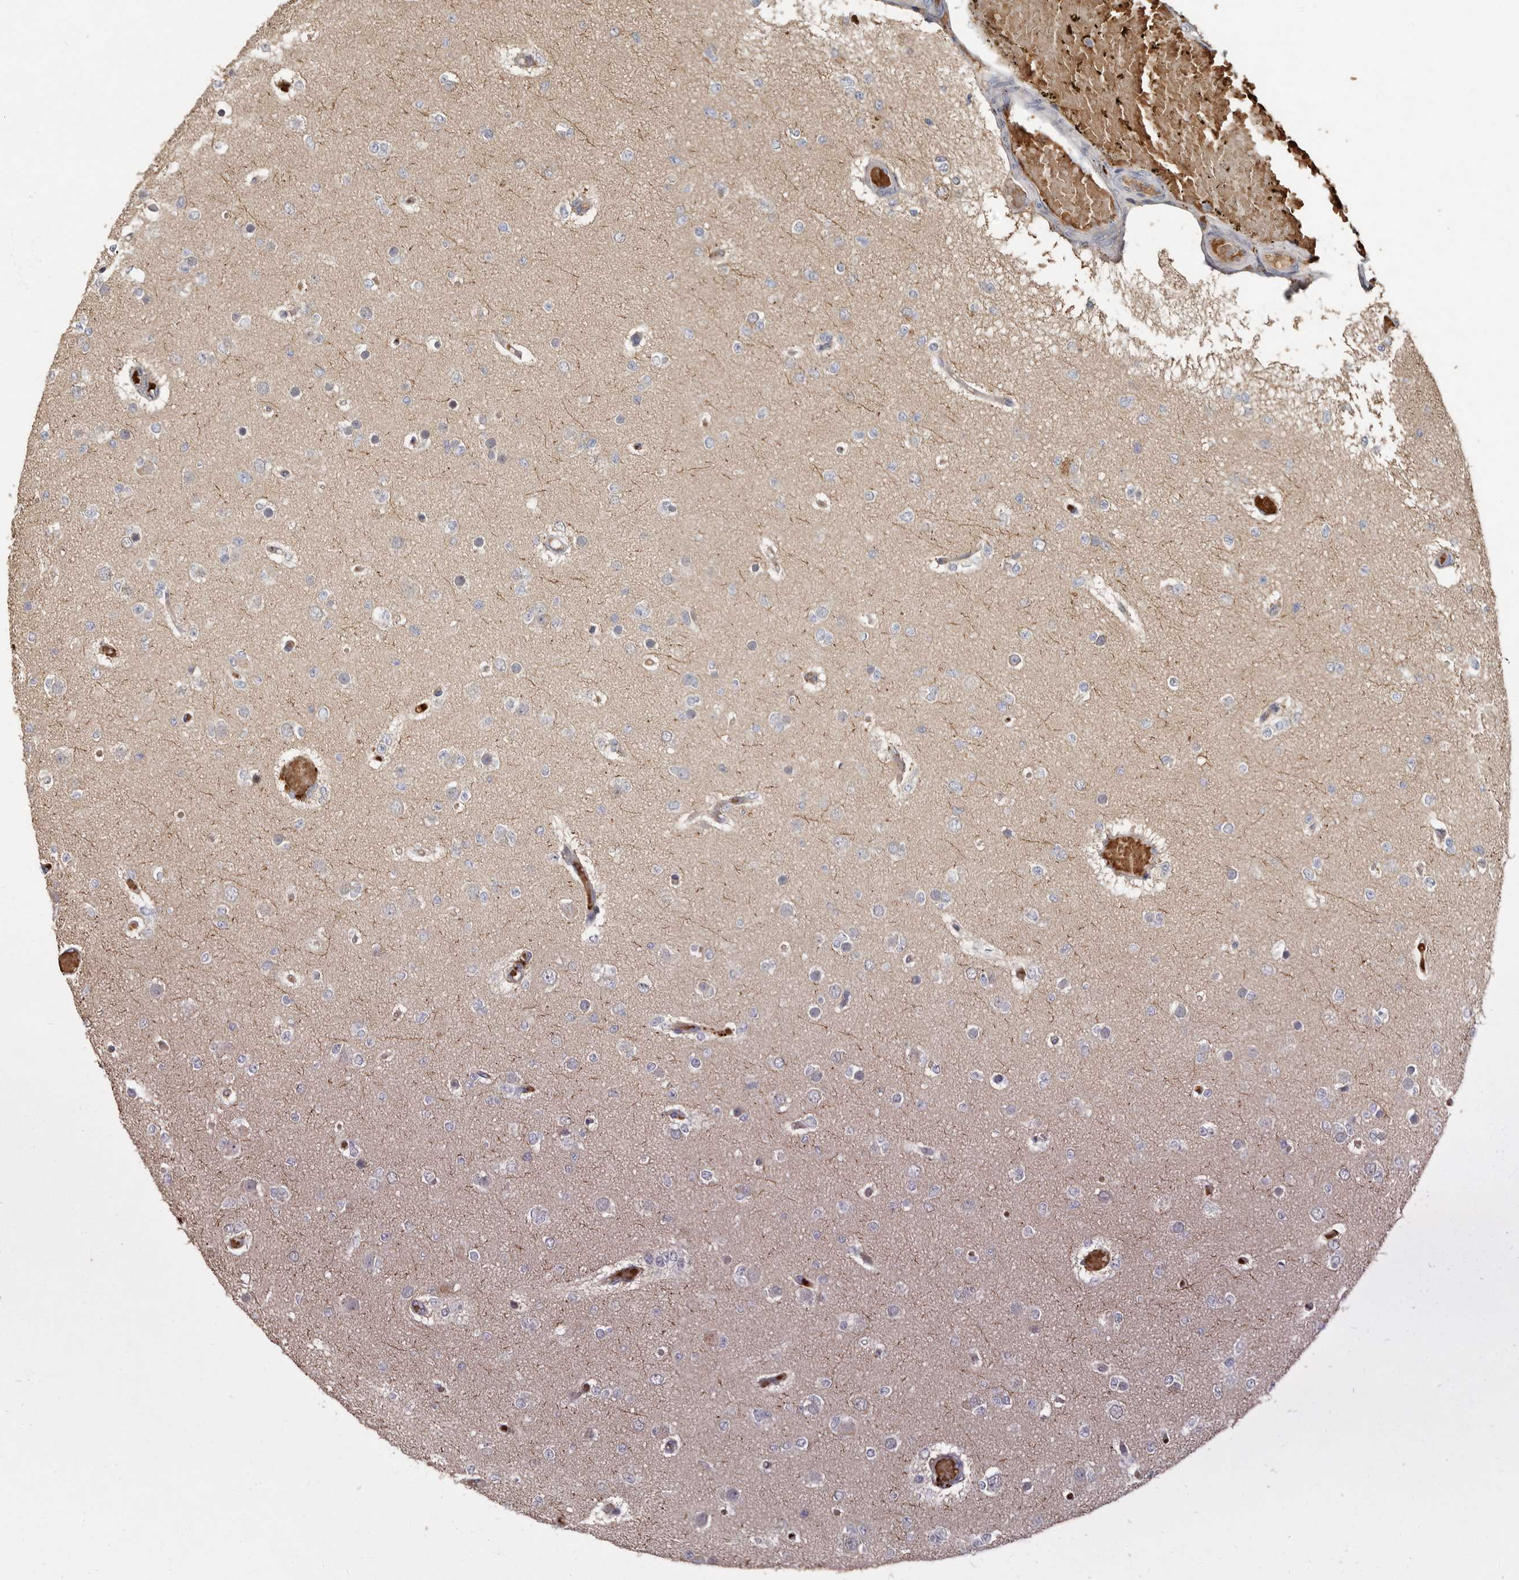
{"staining": {"intensity": "negative", "quantity": "none", "location": "none"}, "tissue": "glioma", "cell_type": "Tumor cells", "image_type": "cancer", "snomed": [{"axis": "morphology", "description": "Glioma, malignant, Low grade"}, {"axis": "topography", "description": "Brain"}], "caption": "Immunohistochemistry of glioma shows no staining in tumor cells.", "gene": "KIF26B", "patient": {"sex": "female", "age": 22}}